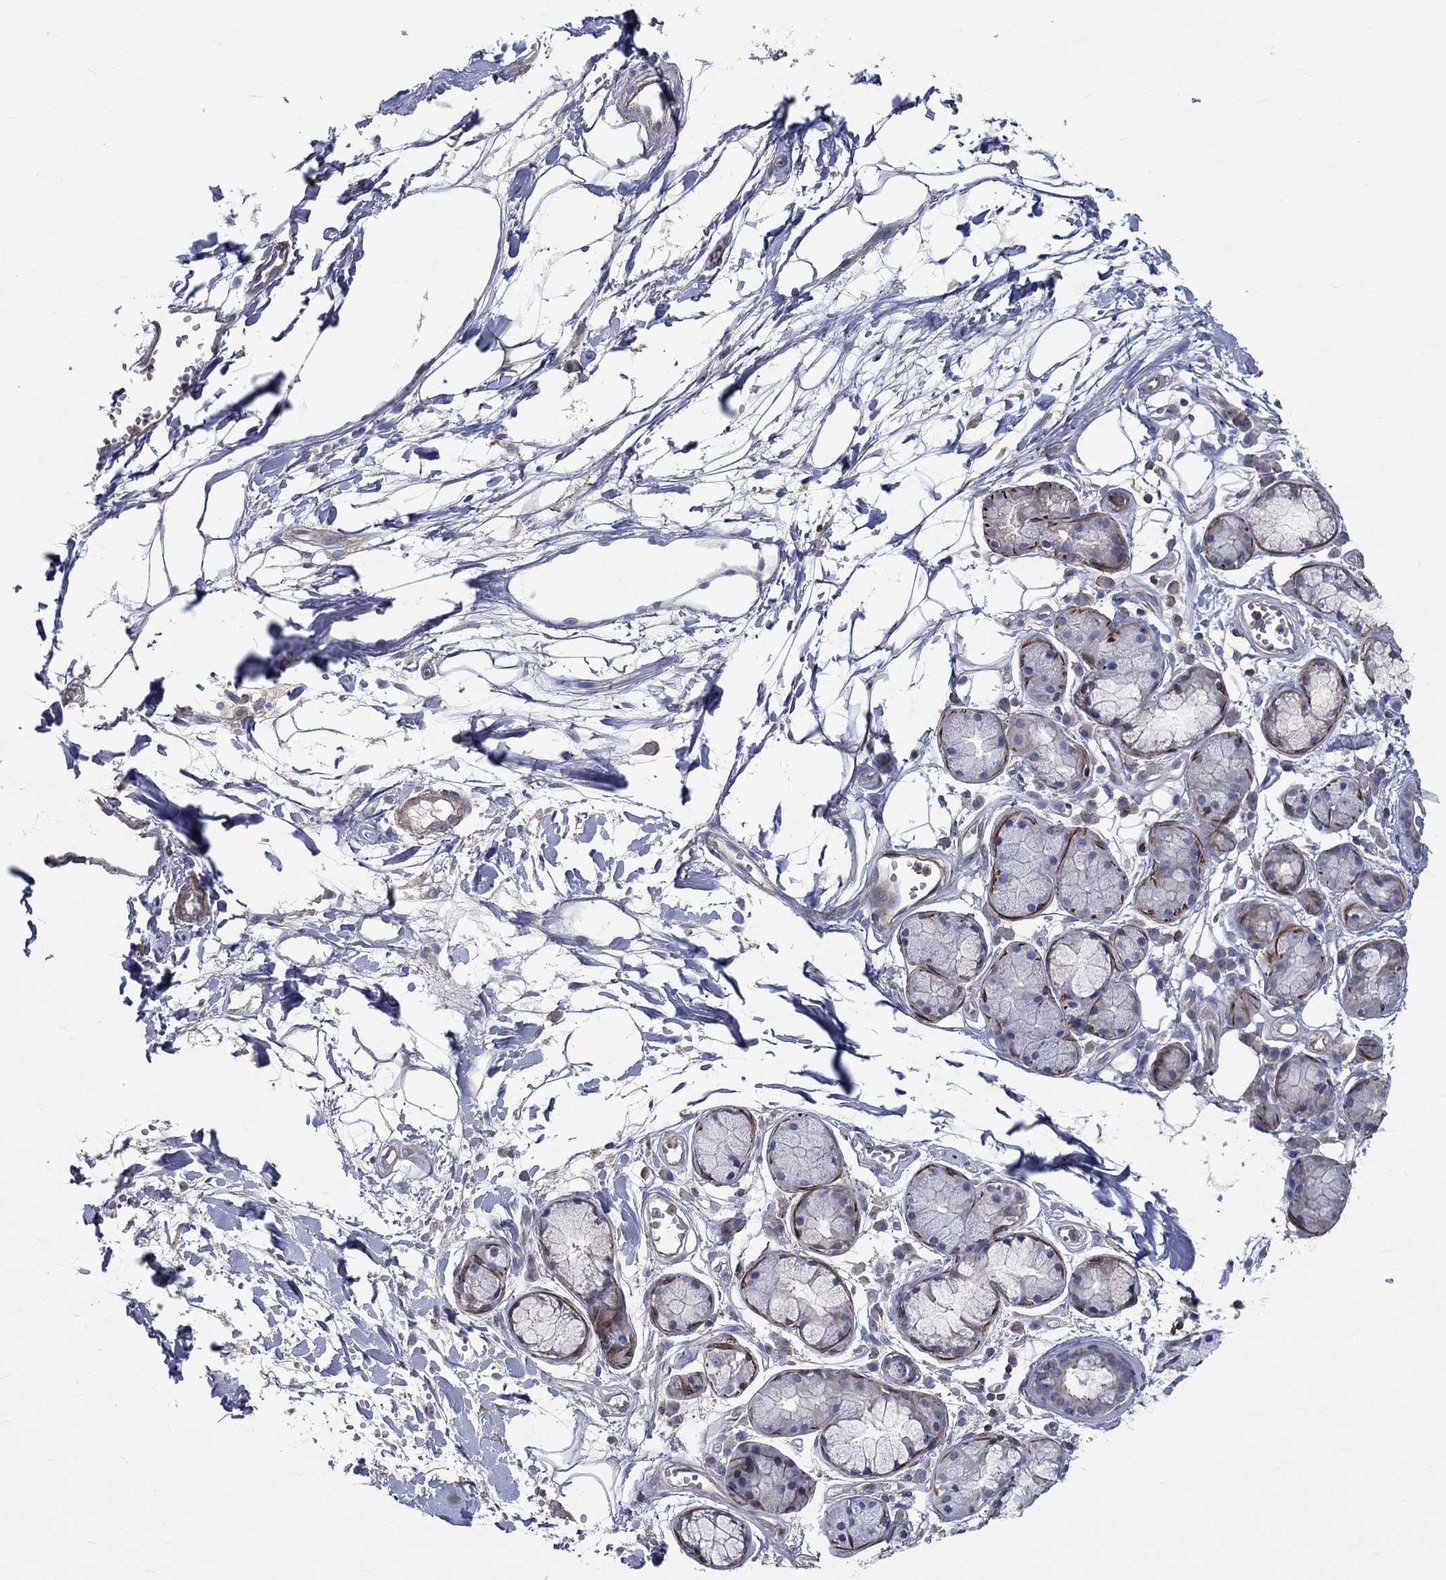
{"staining": {"intensity": "negative", "quantity": "none", "location": "none"}, "tissue": "adipose tissue", "cell_type": "Adipocytes", "image_type": "normal", "snomed": [{"axis": "morphology", "description": "Normal tissue, NOS"}, {"axis": "morphology", "description": "Squamous cell carcinoma, NOS"}, {"axis": "topography", "description": "Cartilage tissue"}, {"axis": "topography", "description": "Lung"}], "caption": "Adipose tissue stained for a protein using IHC exhibits no positivity adipocytes.", "gene": "TNFAIP8L3", "patient": {"sex": "male", "age": 66}}